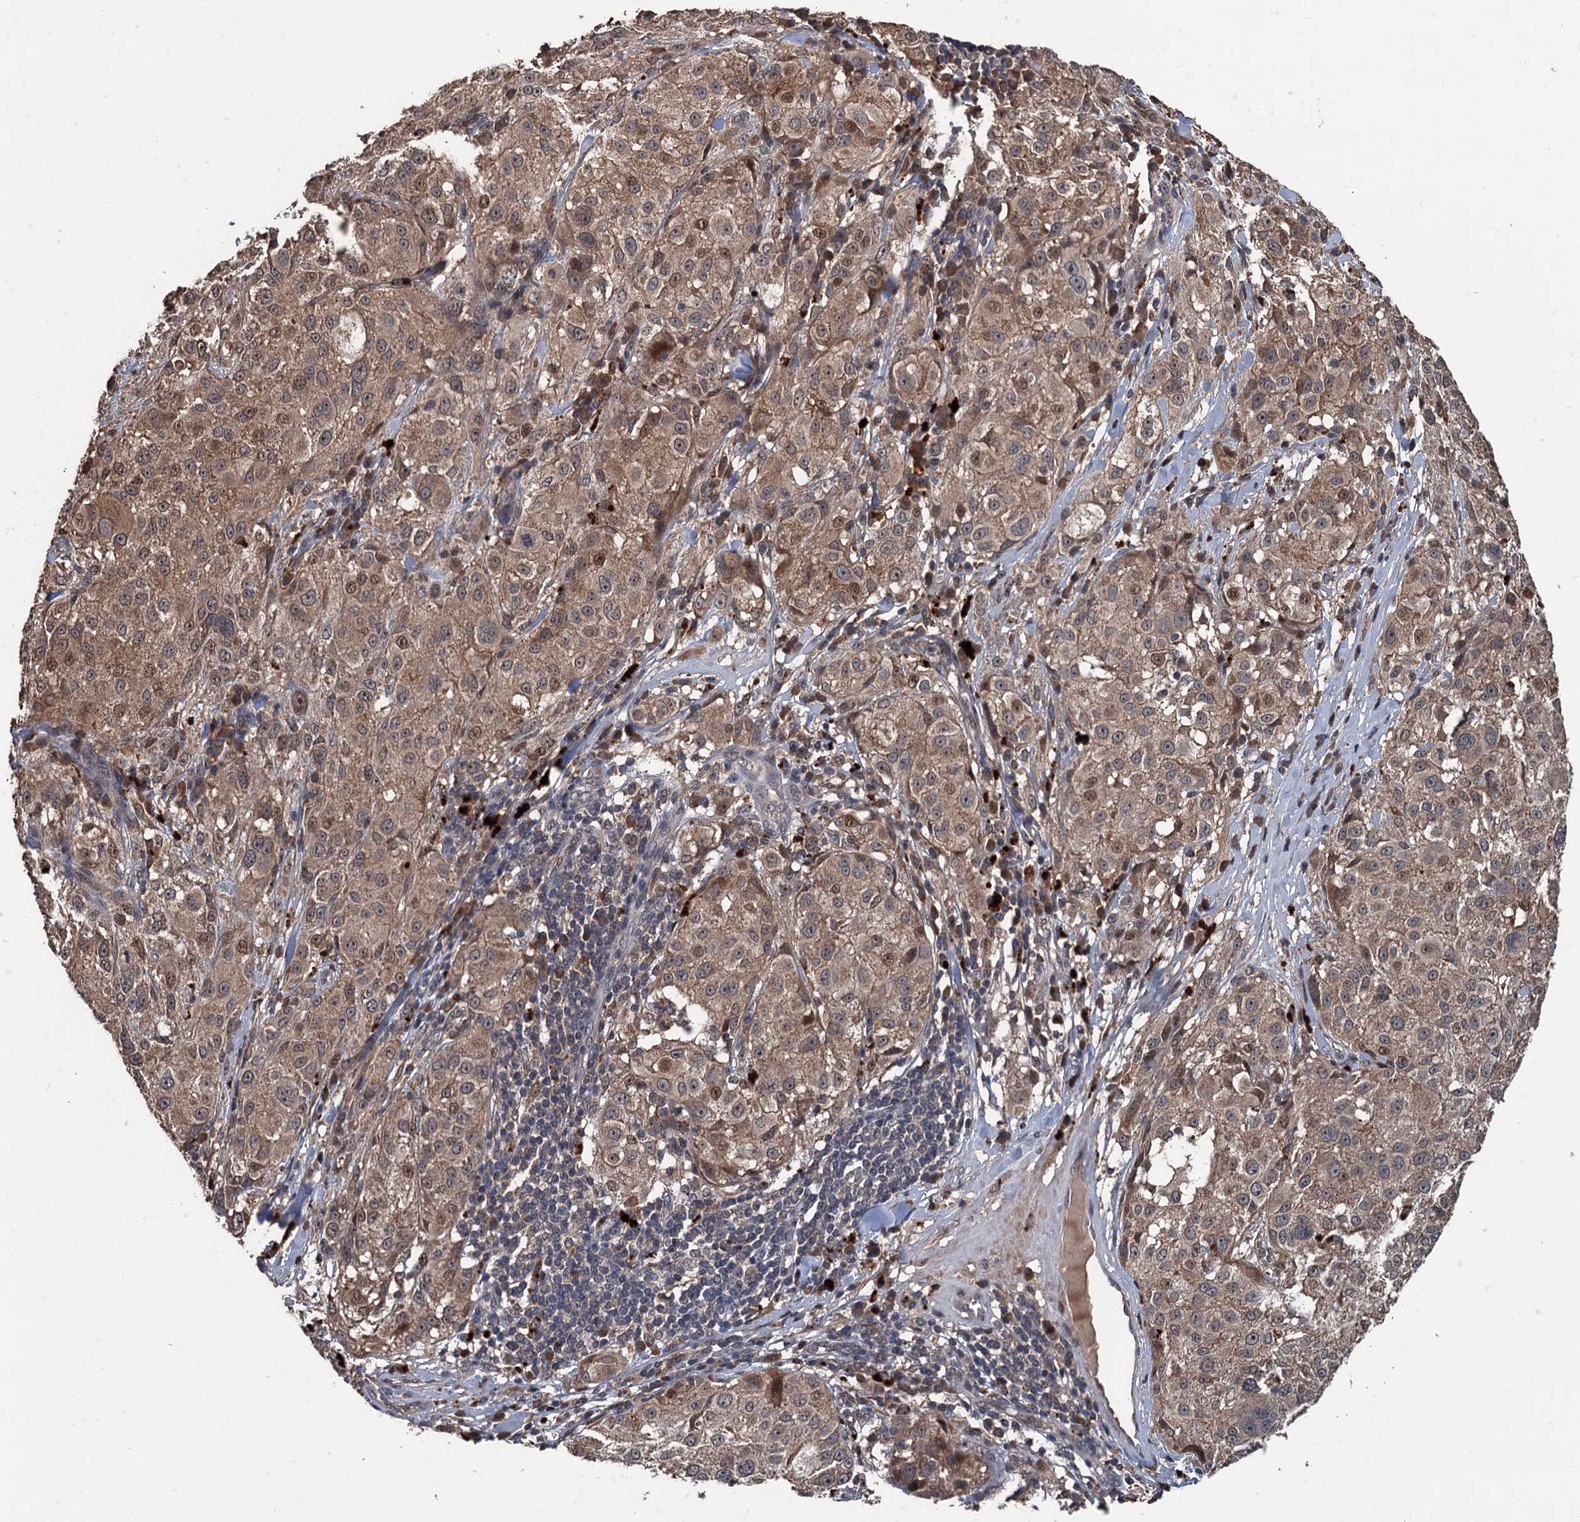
{"staining": {"intensity": "moderate", "quantity": ">75%", "location": "cytoplasmic/membranous,nuclear"}, "tissue": "melanoma", "cell_type": "Tumor cells", "image_type": "cancer", "snomed": [{"axis": "morphology", "description": "Necrosis, NOS"}, {"axis": "morphology", "description": "Malignant melanoma, NOS"}, {"axis": "topography", "description": "Skin"}], "caption": "Tumor cells reveal medium levels of moderate cytoplasmic/membranous and nuclear expression in approximately >75% of cells in malignant melanoma.", "gene": "ZNF438", "patient": {"sex": "female", "age": 87}}